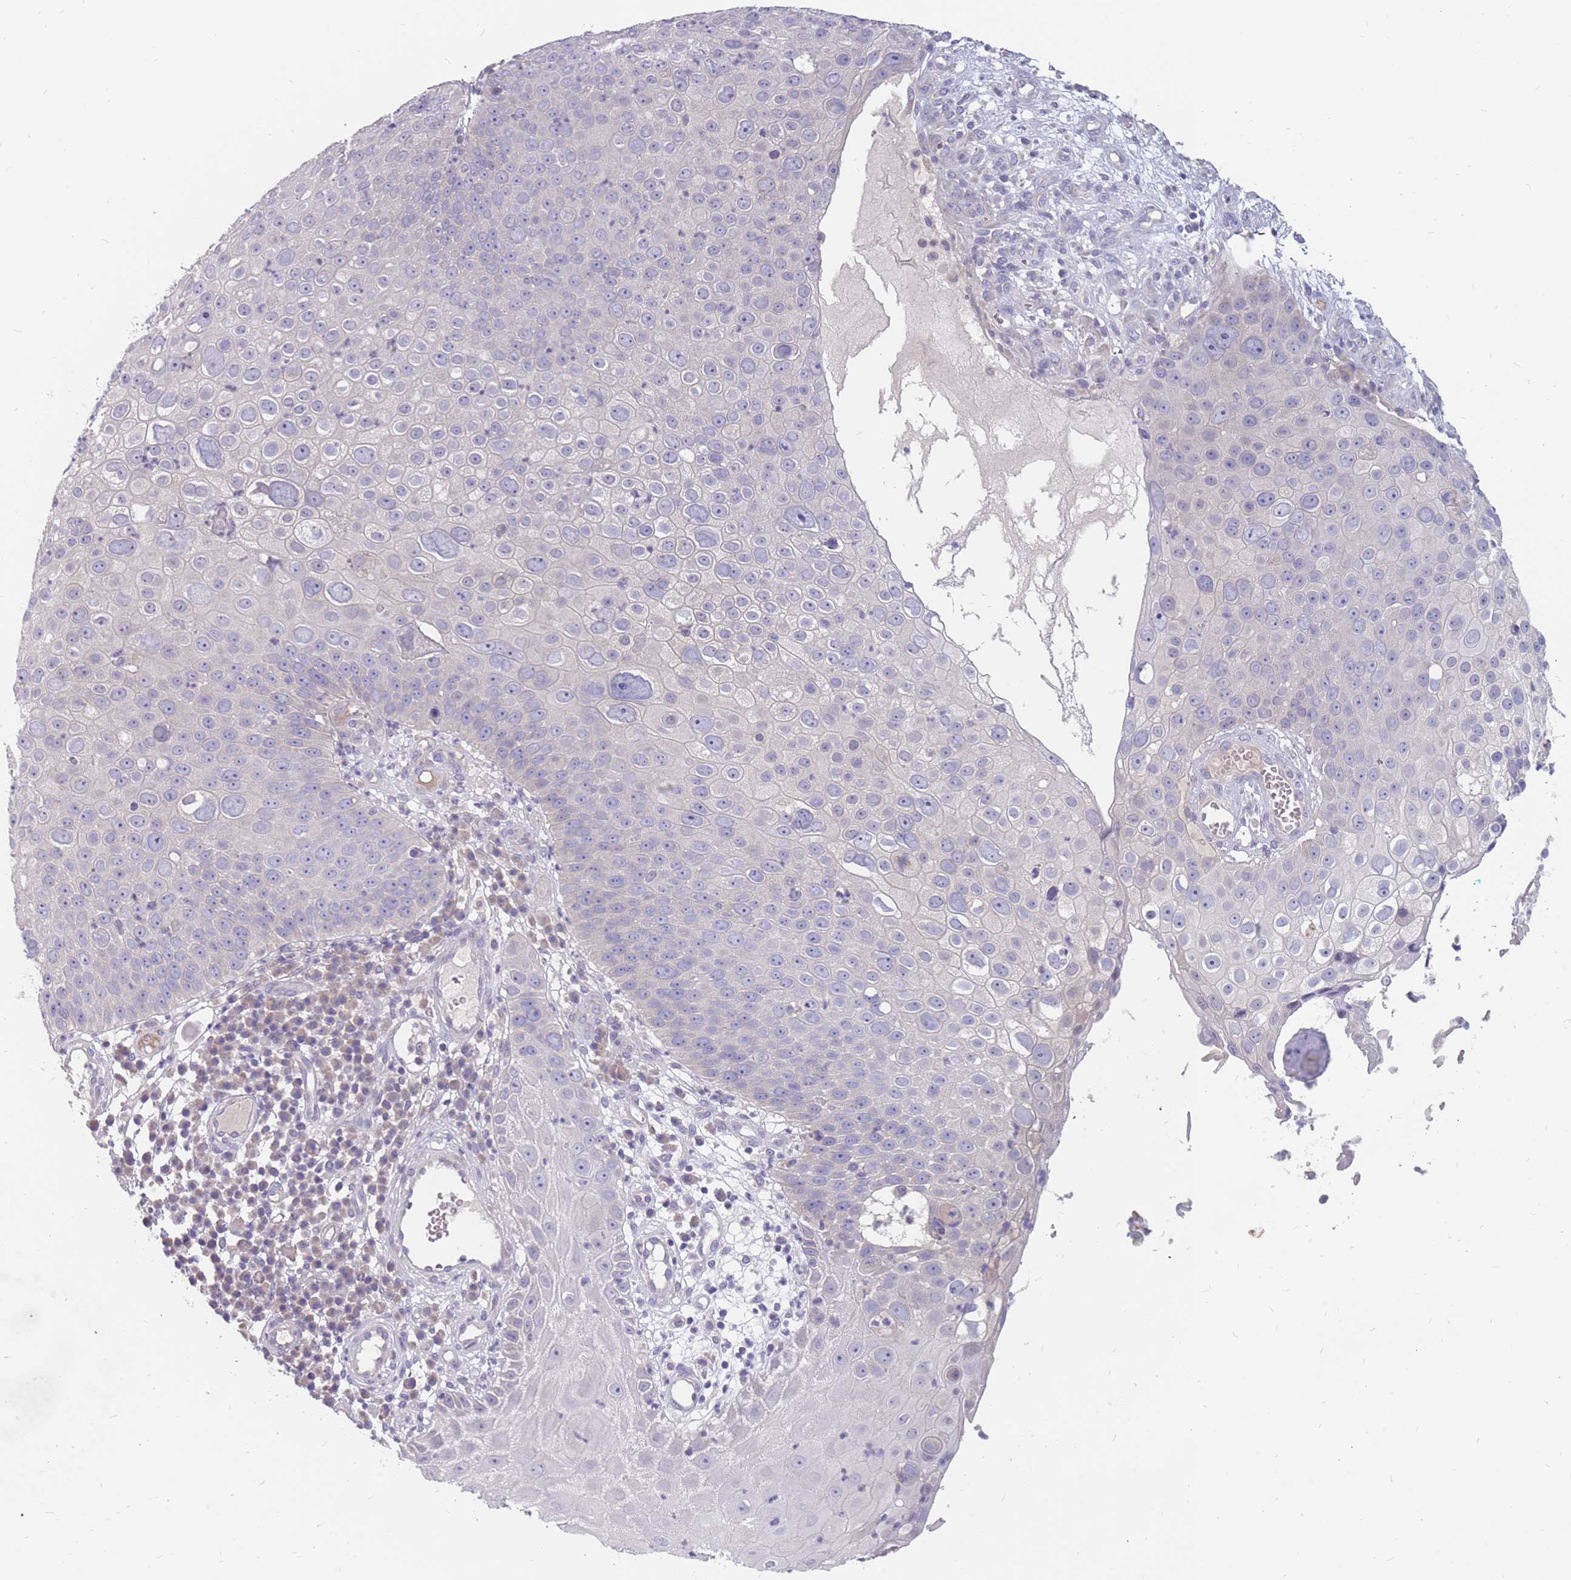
{"staining": {"intensity": "negative", "quantity": "none", "location": "none"}, "tissue": "skin cancer", "cell_type": "Tumor cells", "image_type": "cancer", "snomed": [{"axis": "morphology", "description": "Squamous cell carcinoma, NOS"}, {"axis": "topography", "description": "Skin"}], "caption": "The photomicrograph shows no staining of tumor cells in skin squamous cell carcinoma. (IHC, brightfield microscopy, high magnification).", "gene": "CMTR2", "patient": {"sex": "male", "age": 71}}